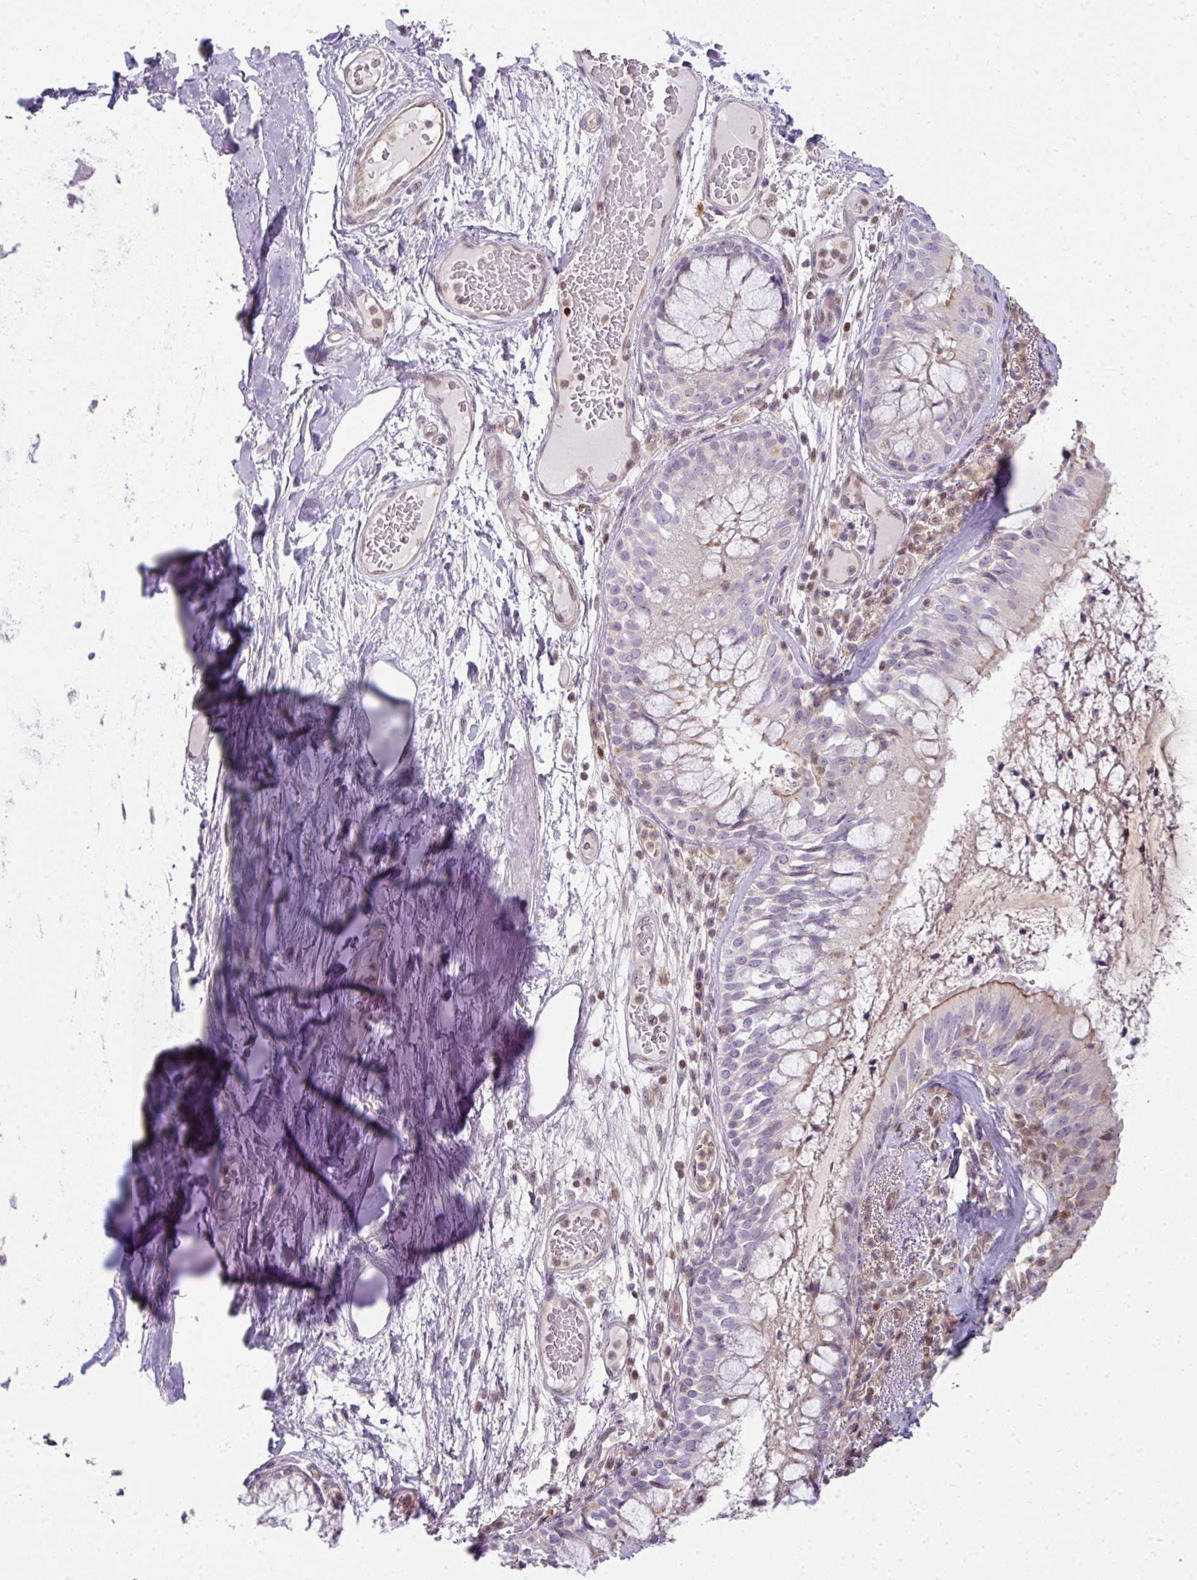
{"staining": {"intensity": "weak", "quantity": "25%-75%", "location": "cytoplasmic/membranous"}, "tissue": "bronchus", "cell_type": "Respiratory epithelial cells", "image_type": "normal", "snomed": [{"axis": "morphology", "description": "Normal tissue, NOS"}, {"axis": "topography", "description": "Cartilage tissue"}, {"axis": "topography", "description": "Bronchus"}], "caption": "DAB immunohistochemical staining of unremarkable bronchus exhibits weak cytoplasmic/membranous protein positivity in about 25%-75% of respiratory epithelial cells. (DAB (3,3'-diaminobenzidine) = brown stain, brightfield microscopy at high magnification).", "gene": "STAT5A", "patient": {"sex": "male", "age": 63}}